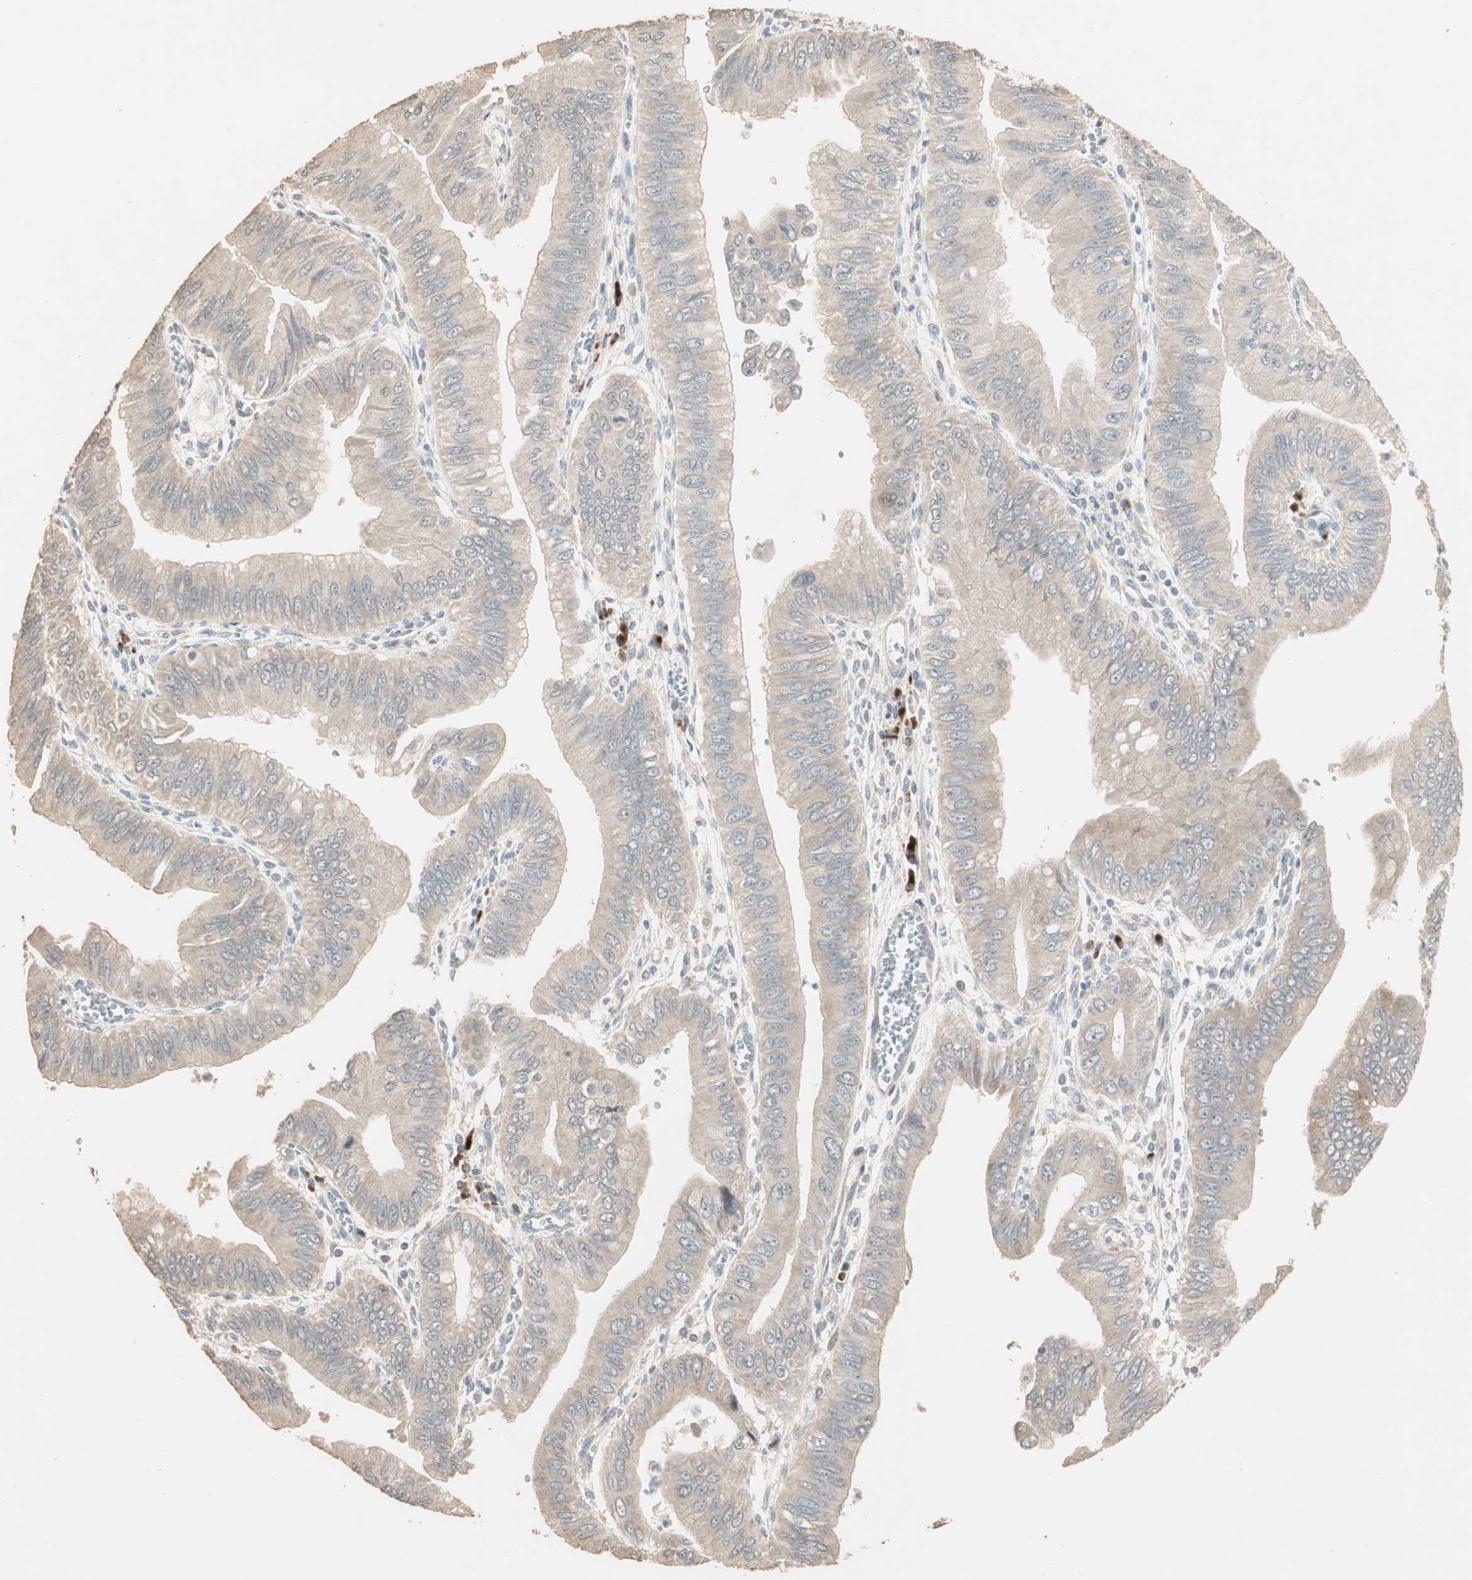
{"staining": {"intensity": "weak", "quantity": ">75%", "location": "cytoplasmic/membranous"}, "tissue": "pancreatic cancer", "cell_type": "Tumor cells", "image_type": "cancer", "snomed": [{"axis": "morphology", "description": "Normal tissue, NOS"}, {"axis": "topography", "description": "Lymph node"}], "caption": "Protein expression analysis of human pancreatic cancer reveals weak cytoplasmic/membranous positivity in approximately >75% of tumor cells.", "gene": "RARRES1", "patient": {"sex": "male", "age": 50}}